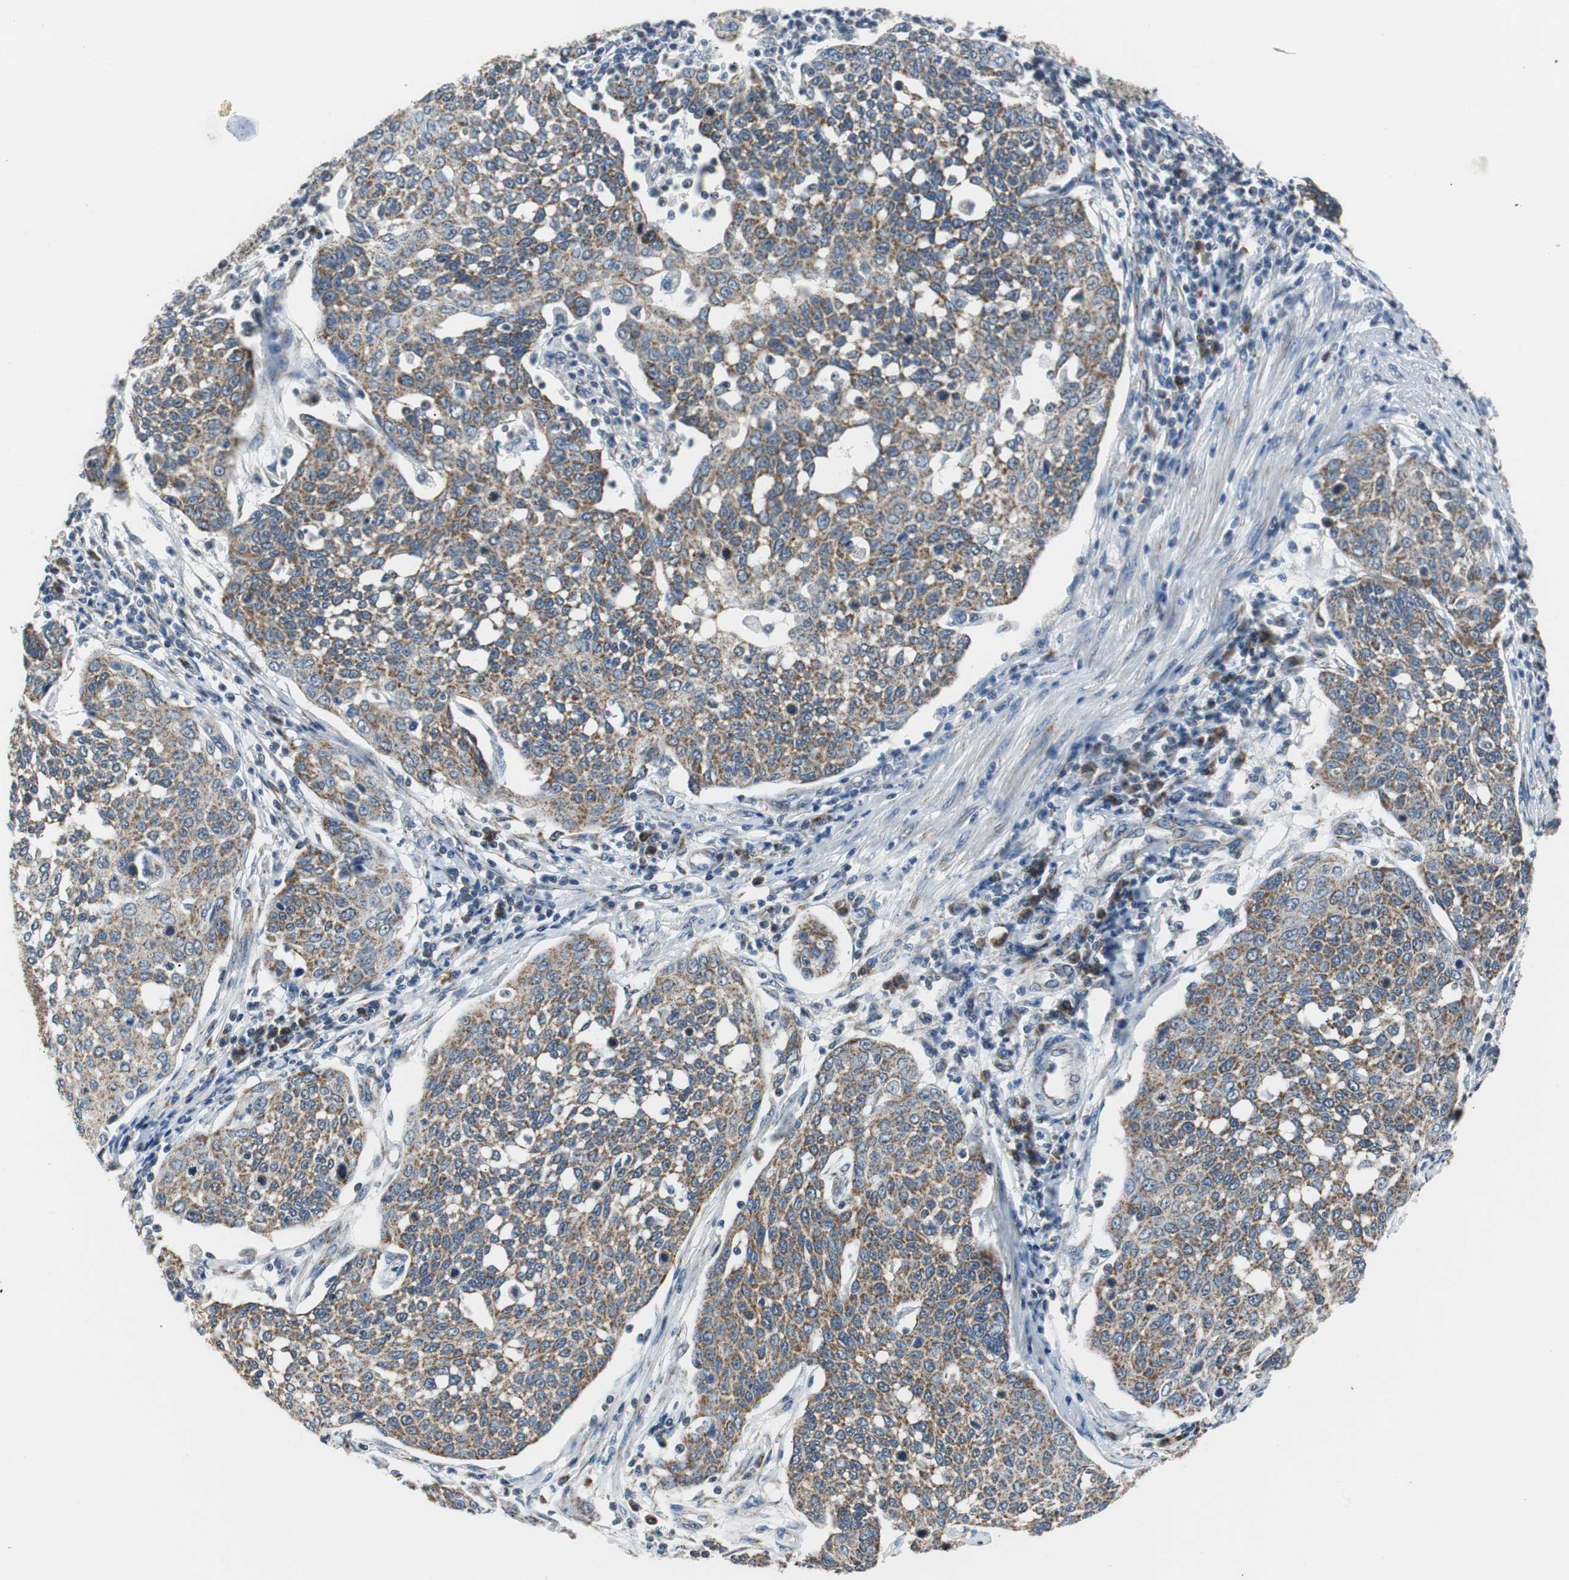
{"staining": {"intensity": "moderate", "quantity": ">75%", "location": "cytoplasmic/membranous"}, "tissue": "cervical cancer", "cell_type": "Tumor cells", "image_type": "cancer", "snomed": [{"axis": "morphology", "description": "Squamous cell carcinoma, NOS"}, {"axis": "topography", "description": "Cervix"}], "caption": "Immunohistochemical staining of human cervical cancer (squamous cell carcinoma) reveals moderate cytoplasmic/membranous protein positivity in about >75% of tumor cells.", "gene": "PITRM1", "patient": {"sex": "female", "age": 34}}